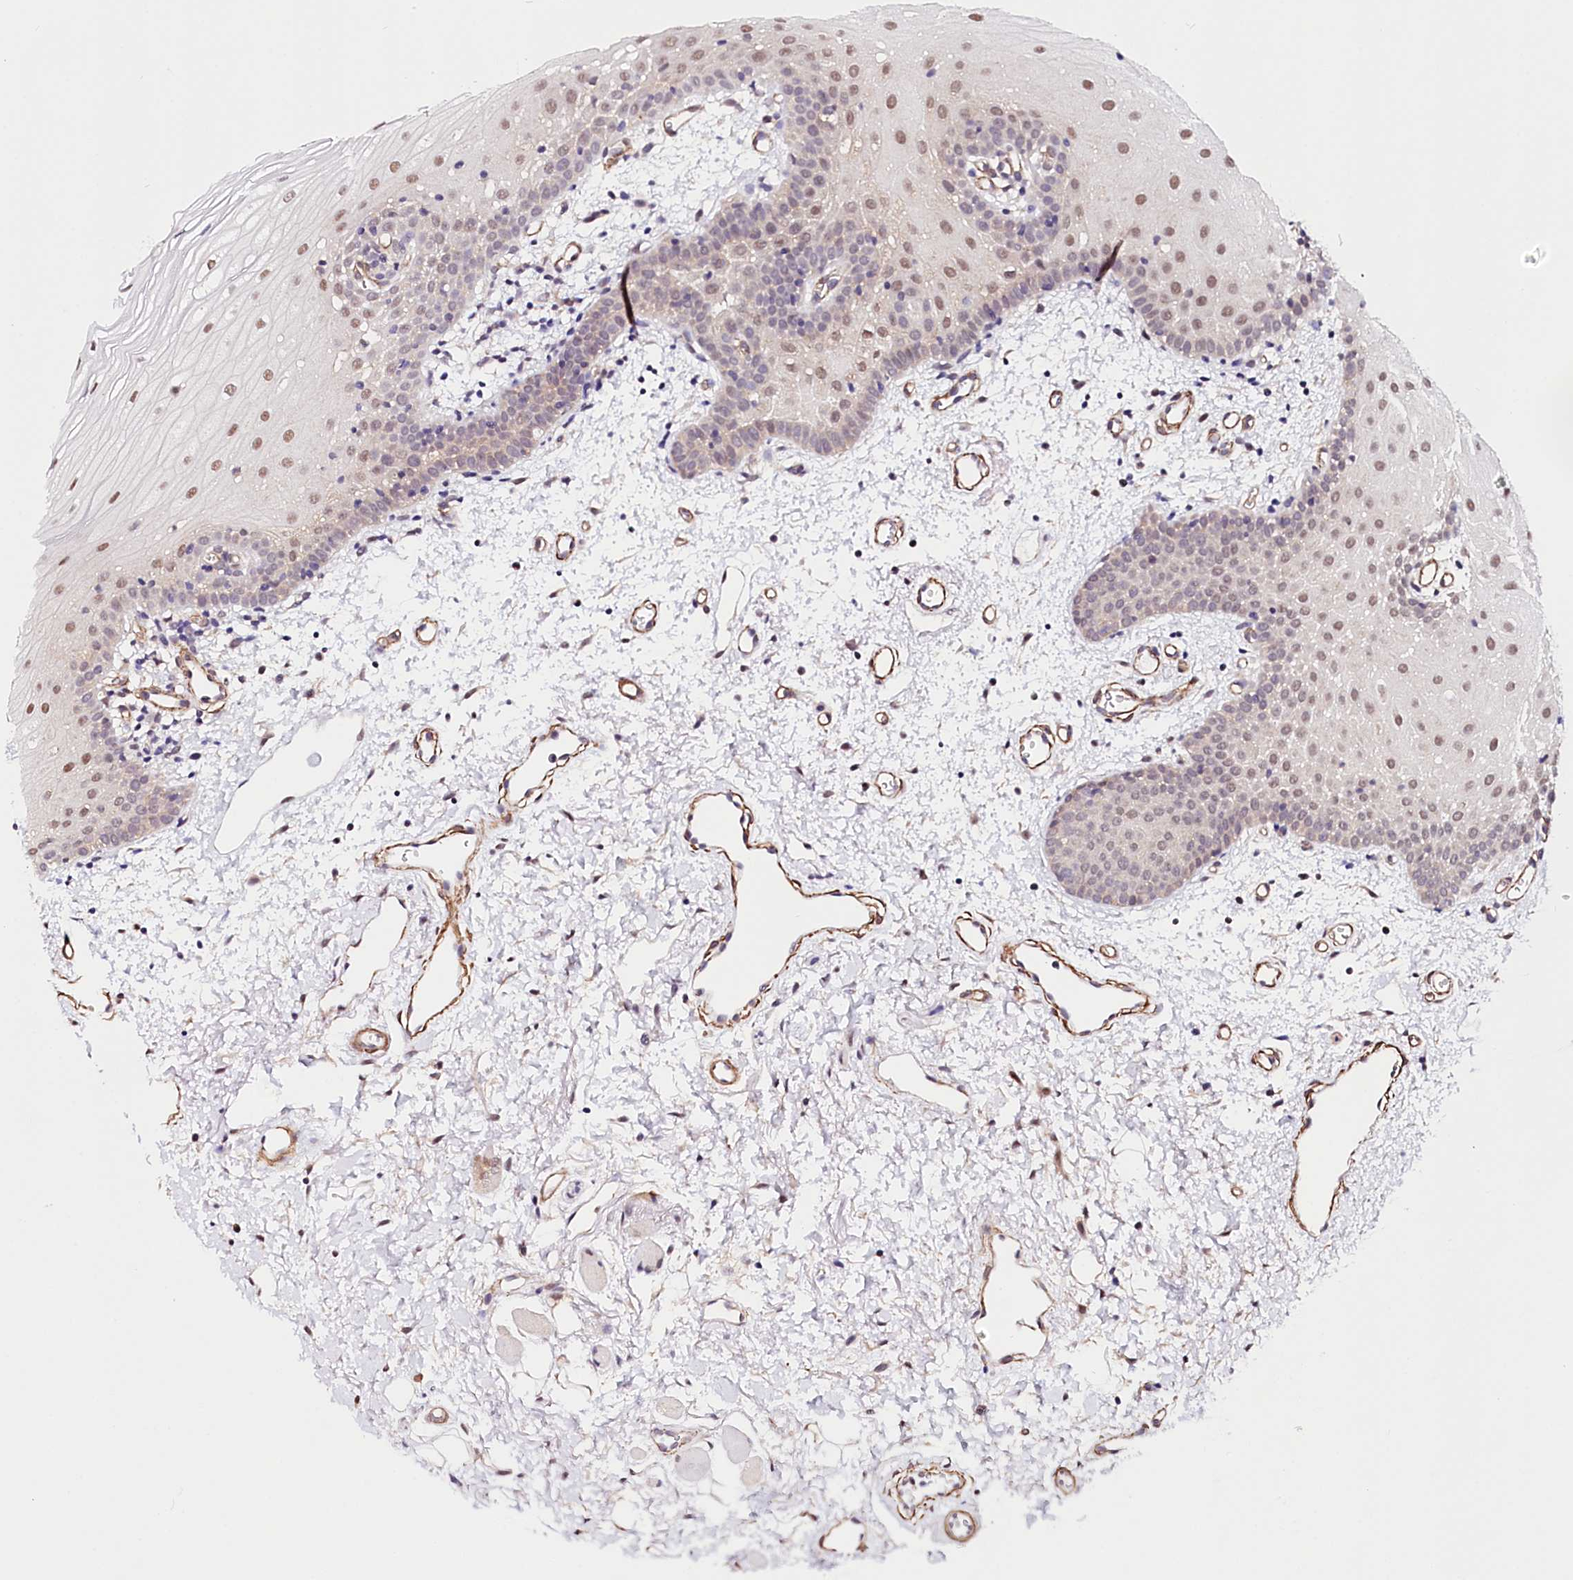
{"staining": {"intensity": "moderate", "quantity": "25%-75%", "location": "nuclear"}, "tissue": "oral mucosa", "cell_type": "Squamous epithelial cells", "image_type": "normal", "snomed": [{"axis": "morphology", "description": "Normal tissue, NOS"}, {"axis": "morphology", "description": "Squamous cell carcinoma, NOS"}, {"axis": "topography", "description": "Oral tissue"}, {"axis": "topography", "description": "Head-Neck"}], "caption": "Protein staining of unremarkable oral mucosa exhibits moderate nuclear expression in about 25%-75% of squamous epithelial cells. The staining was performed using DAB (3,3'-diaminobenzidine) to visualize the protein expression in brown, while the nuclei were stained in blue with hematoxylin (Magnification: 20x).", "gene": "PPP2R5B", "patient": {"sex": "male", "age": 68}}